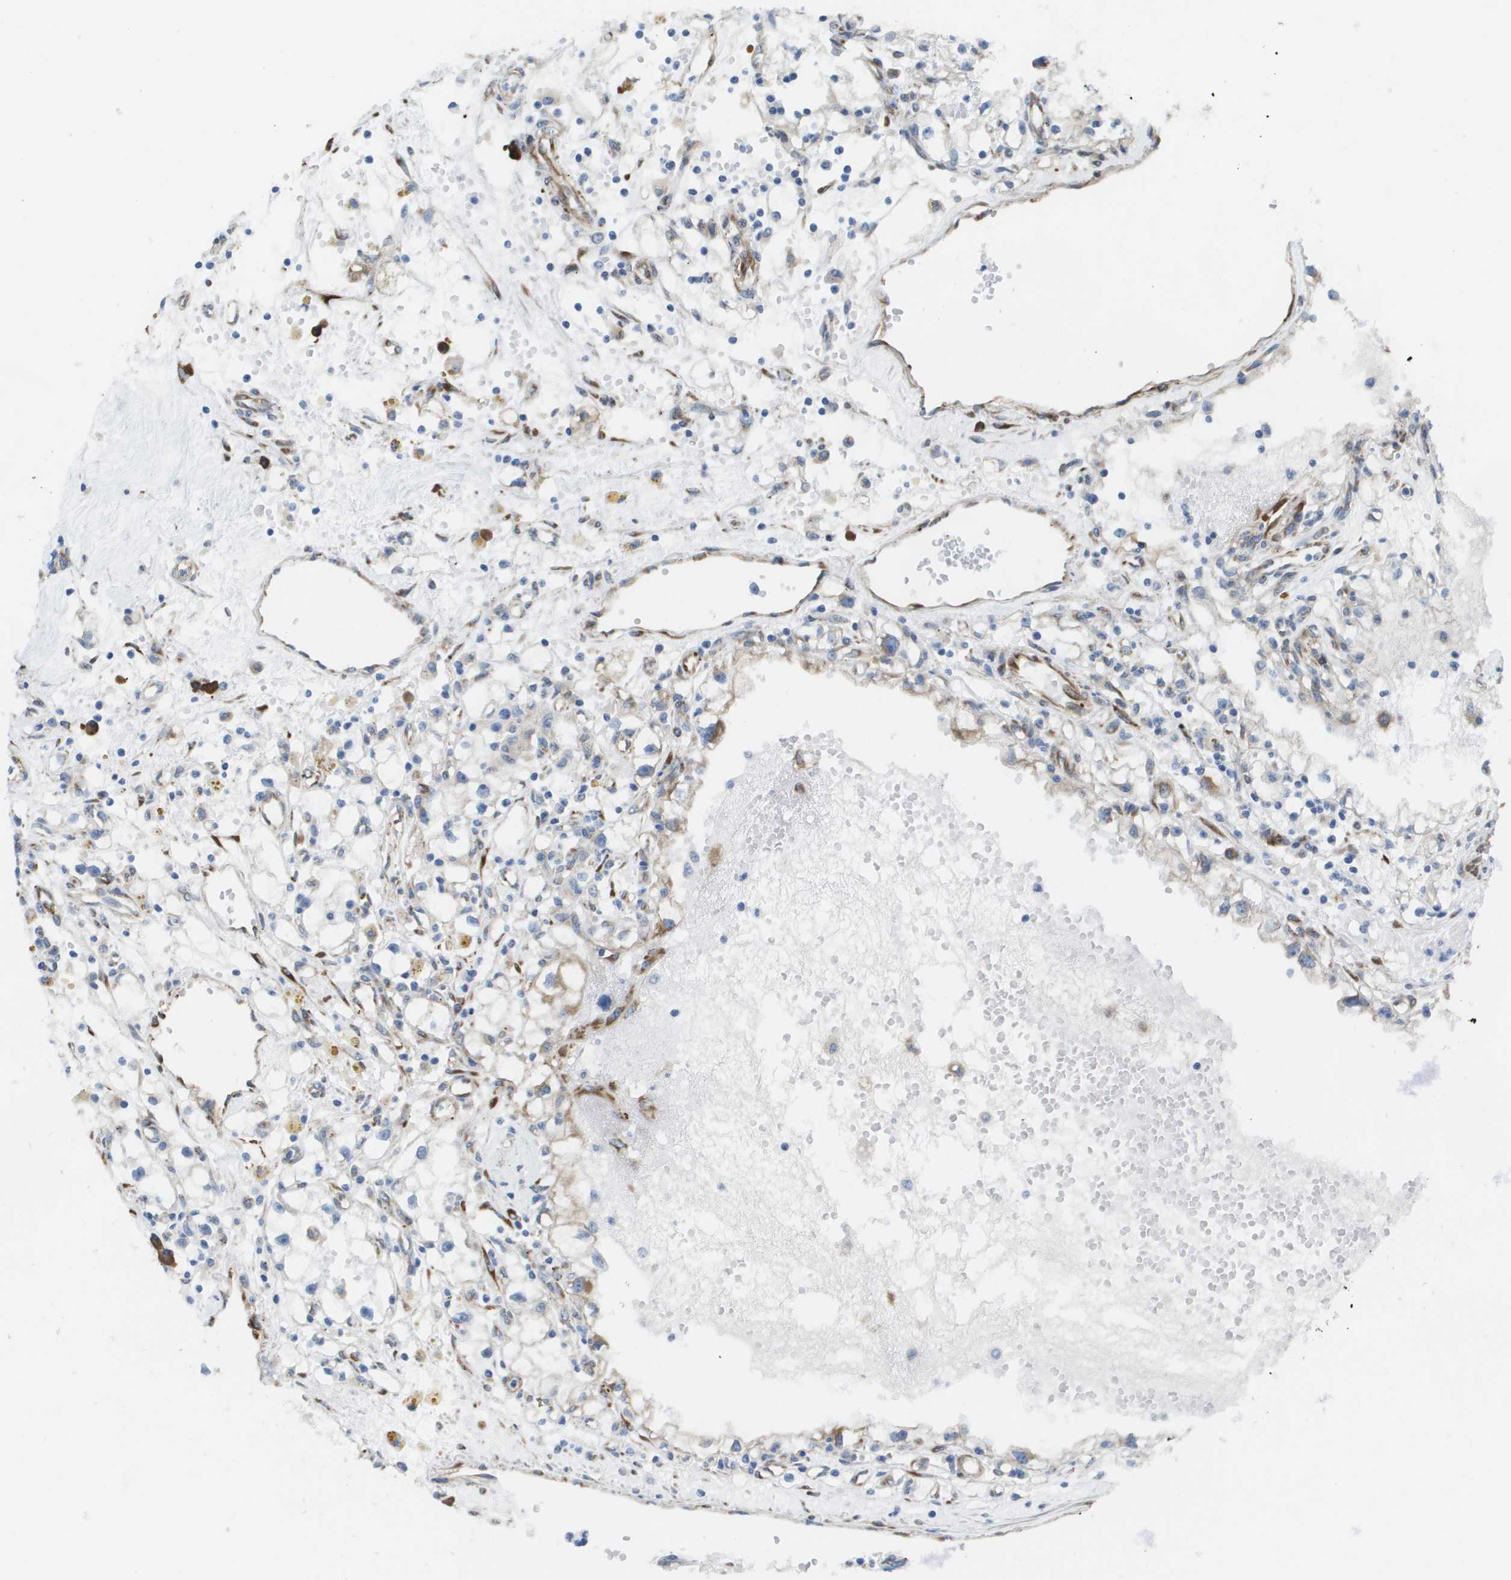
{"staining": {"intensity": "negative", "quantity": "none", "location": "none"}, "tissue": "renal cancer", "cell_type": "Tumor cells", "image_type": "cancer", "snomed": [{"axis": "morphology", "description": "Adenocarcinoma, NOS"}, {"axis": "topography", "description": "Kidney"}], "caption": "A photomicrograph of human adenocarcinoma (renal) is negative for staining in tumor cells. The staining was performed using DAB (3,3'-diaminobenzidine) to visualize the protein expression in brown, while the nuclei were stained in blue with hematoxylin (Magnification: 20x).", "gene": "ST3GAL2", "patient": {"sex": "male", "age": 56}}